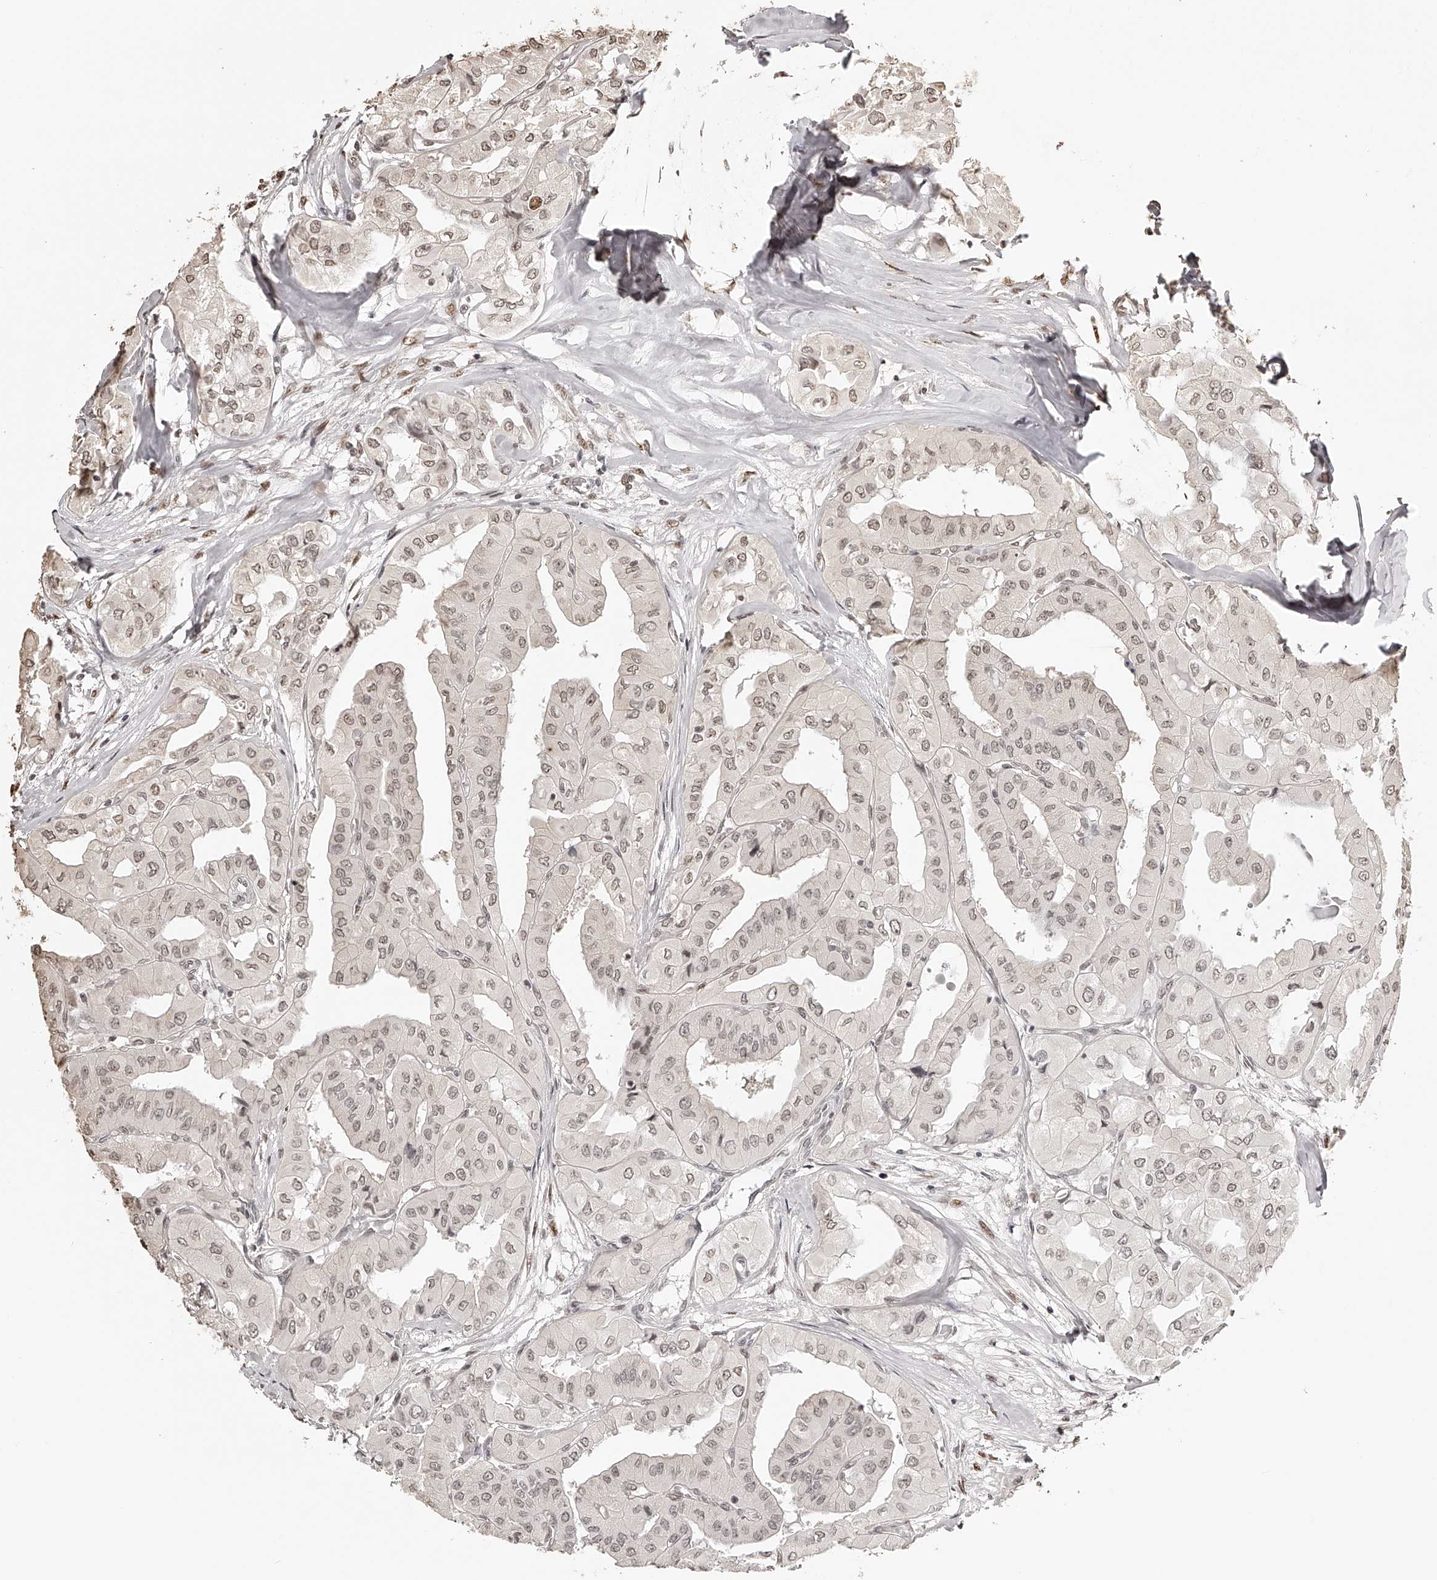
{"staining": {"intensity": "weak", "quantity": ">75%", "location": "nuclear"}, "tissue": "thyroid cancer", "cell_type": "Tumor cells", "image_type": "cancer", "snomed": [{"axis": "morphology", "description": "Papillary adenocarcinoma, NOS"}, {"axis": "topography", "description": "Thyroid gland"}], "caption": "A high-resolution micrograph shows IHC staining of thyroid cancer, which demonstrates weak nuclear staining in about >75% of tumor cells.", "gene": "ZNF503", "patient": {"sex": "female", "age": 59}}